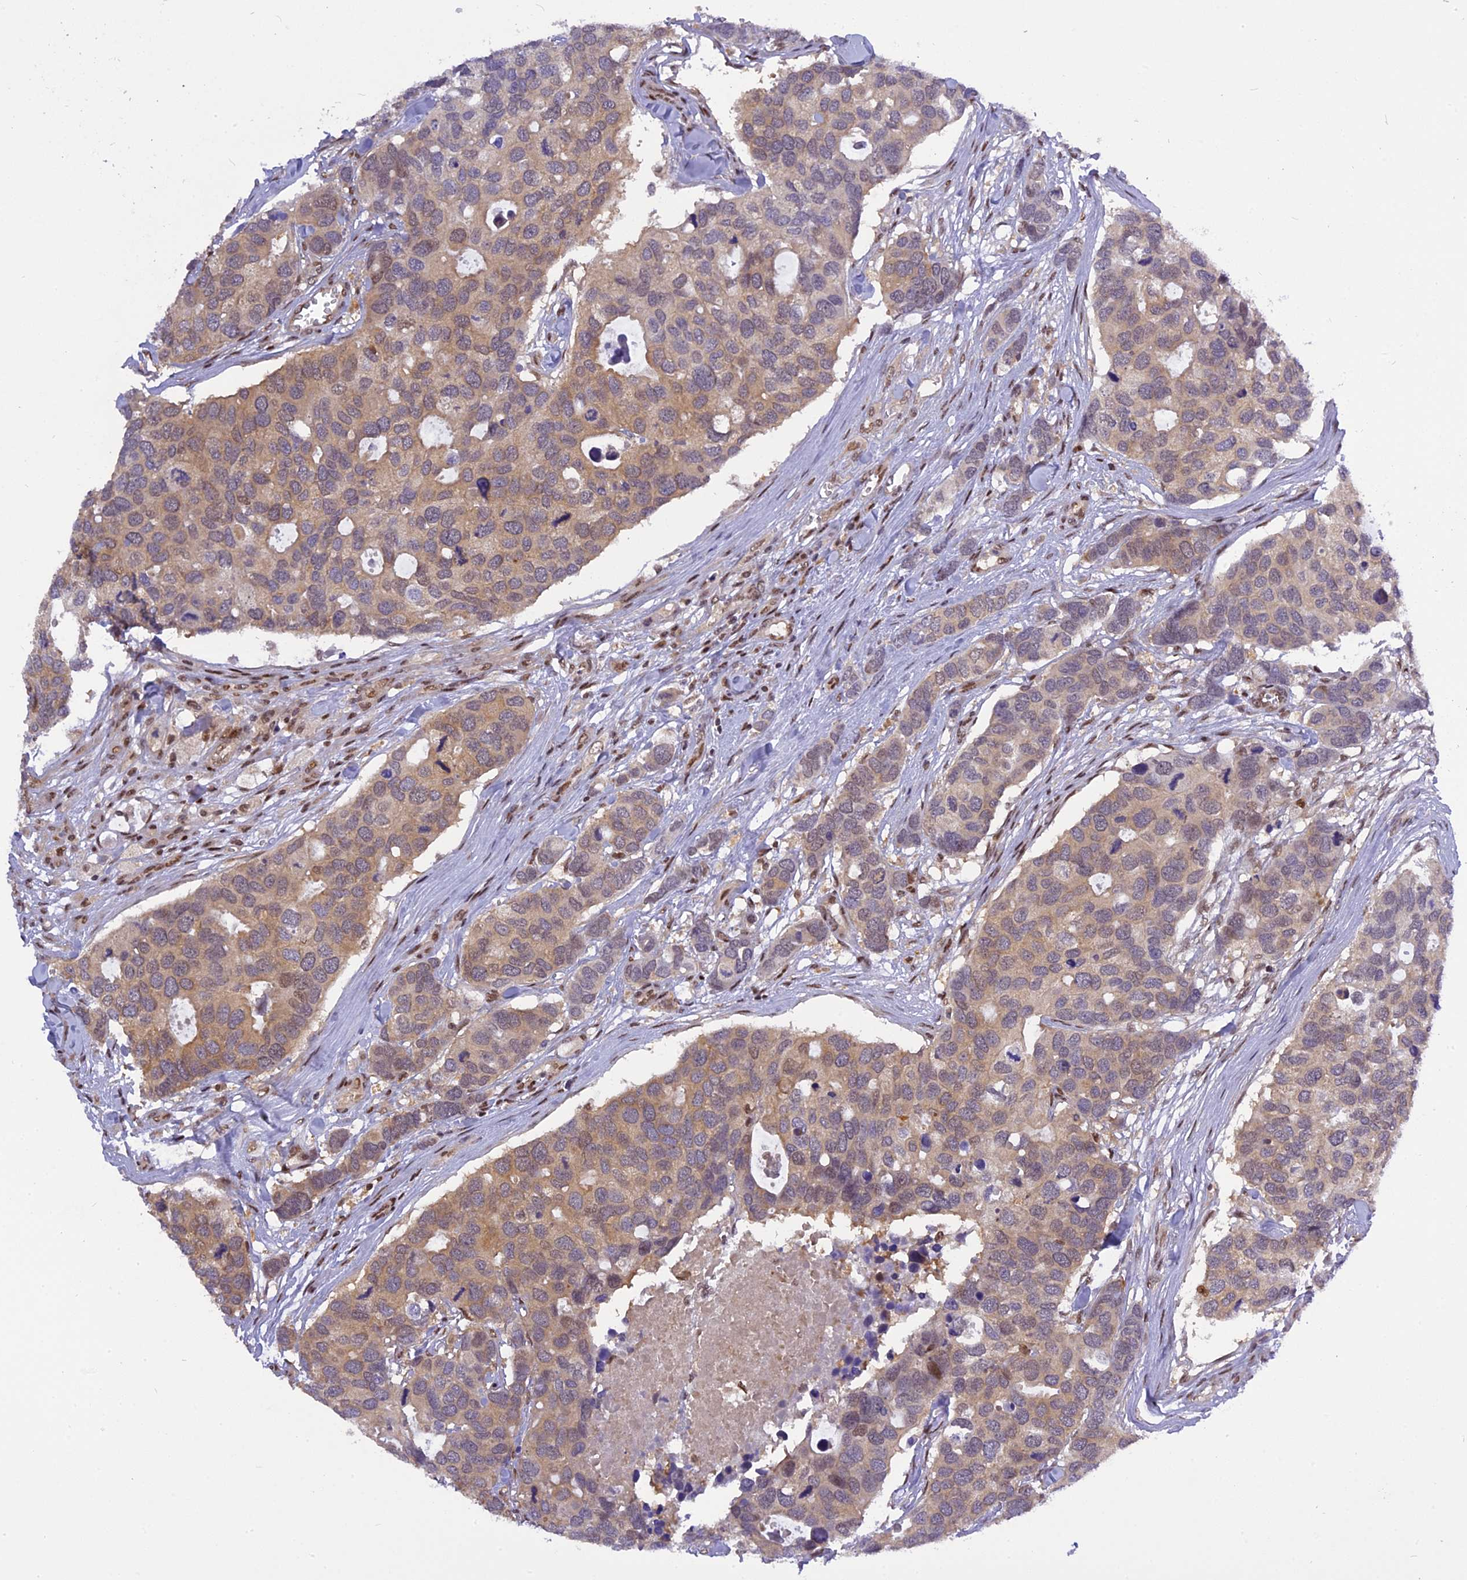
{"staining": {"intensity": "moderate", "quantity": ">75%", "location": "cytoplasmic/membranous,nuclear"}, "tissue": "breast cancer", "cell_type": "Tumor cells", "image_type": "cancer", "snomed": [{"axis": "morphology", "description": "Duct carcinoma"}, {"axis": "topography", "description": "Breast"}], "caption": "Breast invasive ductal carcinoma stained with a protein marker exhibits moderate staining in tumor cells.", "gene": "RABGGTA", "patient": {"sex": "female", "age": 83}}